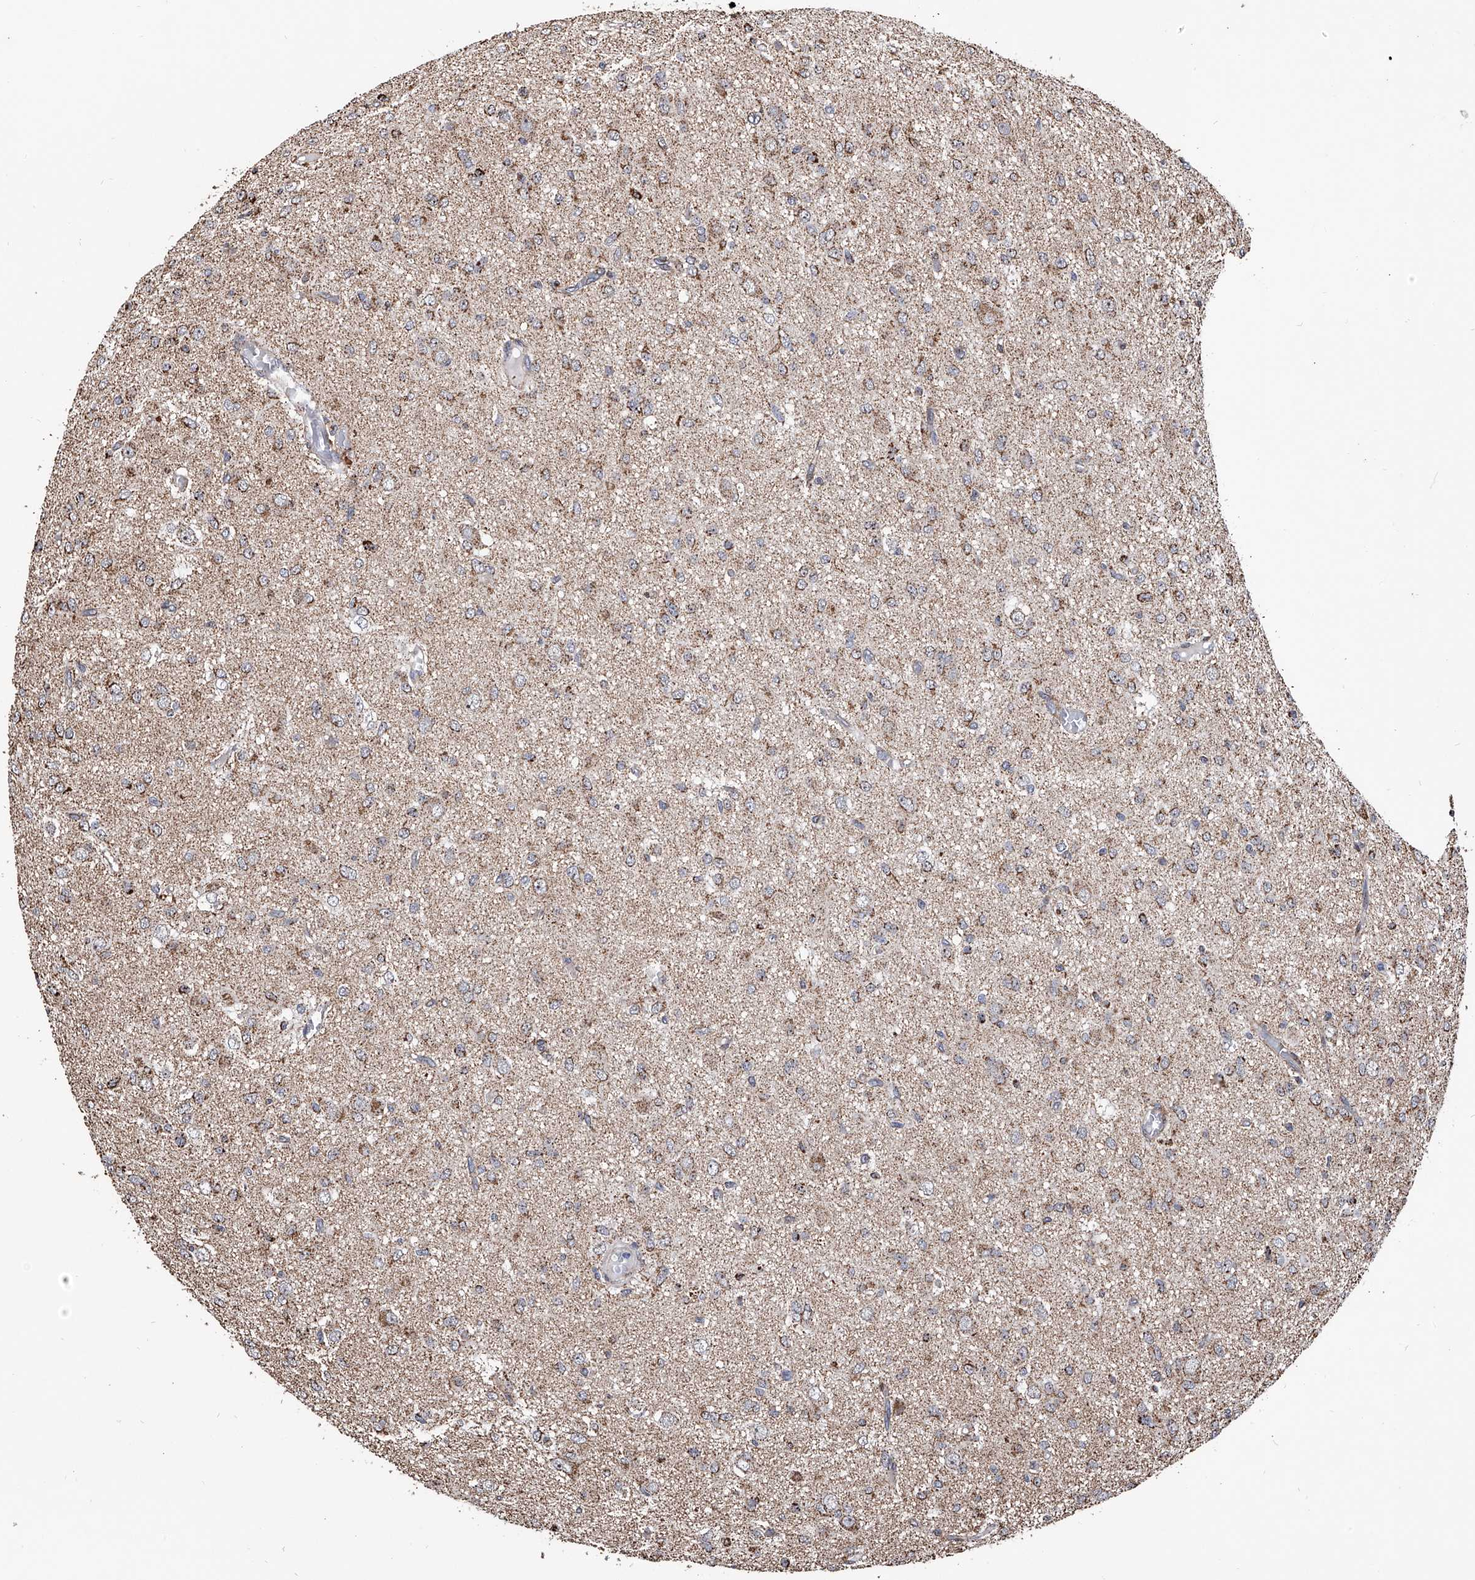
{"staining": {"intensity": "moderate", "quantity": "<25%", "location": "cytoplasmic/membranous"}, "tissue": "glioma", "cell_type": "Tumor cells", "image_type": "cancer", "snomed": [{"axis": "morphology", "description": "Glioma, malignant, High grade"}, {"axis": "topography", "description": "Brain"}], "caption": "Glioma was stained to show a protein in brown. There is low levels of moderate cytoplasmic/membranous positivity in approximately <25% of tumor cells. (brown staining indicates protein expression, while blue staining denotes nuclei).", "gene": "SMPDL3A", "patient": {"sex": "female", "age": 59}}